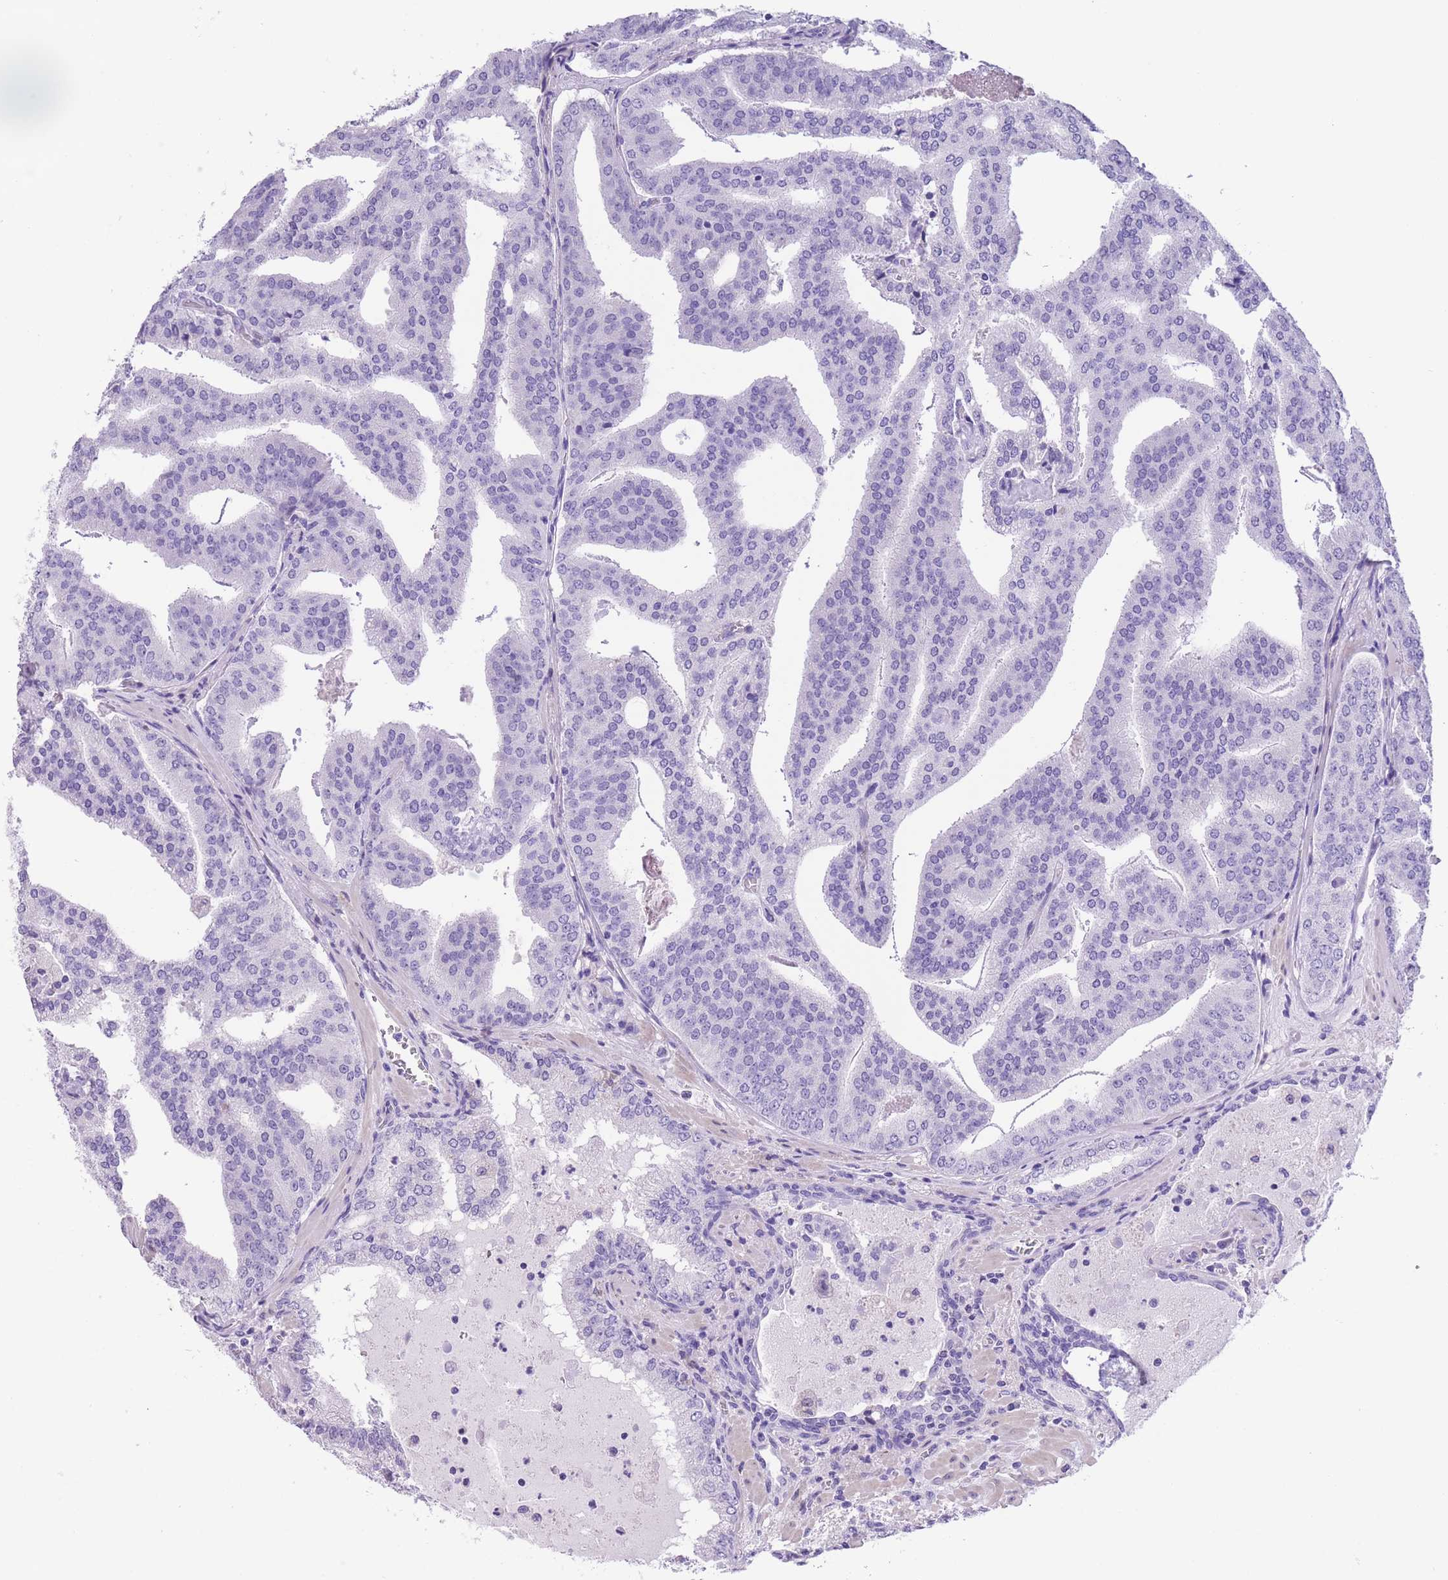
{"staining": {"intensity": "negative", "quantity": "none", "location": "none"}, "tissue": "prostate cancer", "cell_type": "Tumor cells", "image_type": "cancer", "snomed": [{"axis": "morphology", "description": "Adenocarcinoma, High grade"}, {"axis": "topography", "description": "Prostate"}], "caption": "A high-resolution micrograph shows immunohistochemistry staining of prostate adenocarcinoma (high-grade), which demonstrates no significant expression in tumor cells.", "gene": "RAI2", "patient": {"sex": "male", "age": 68}}